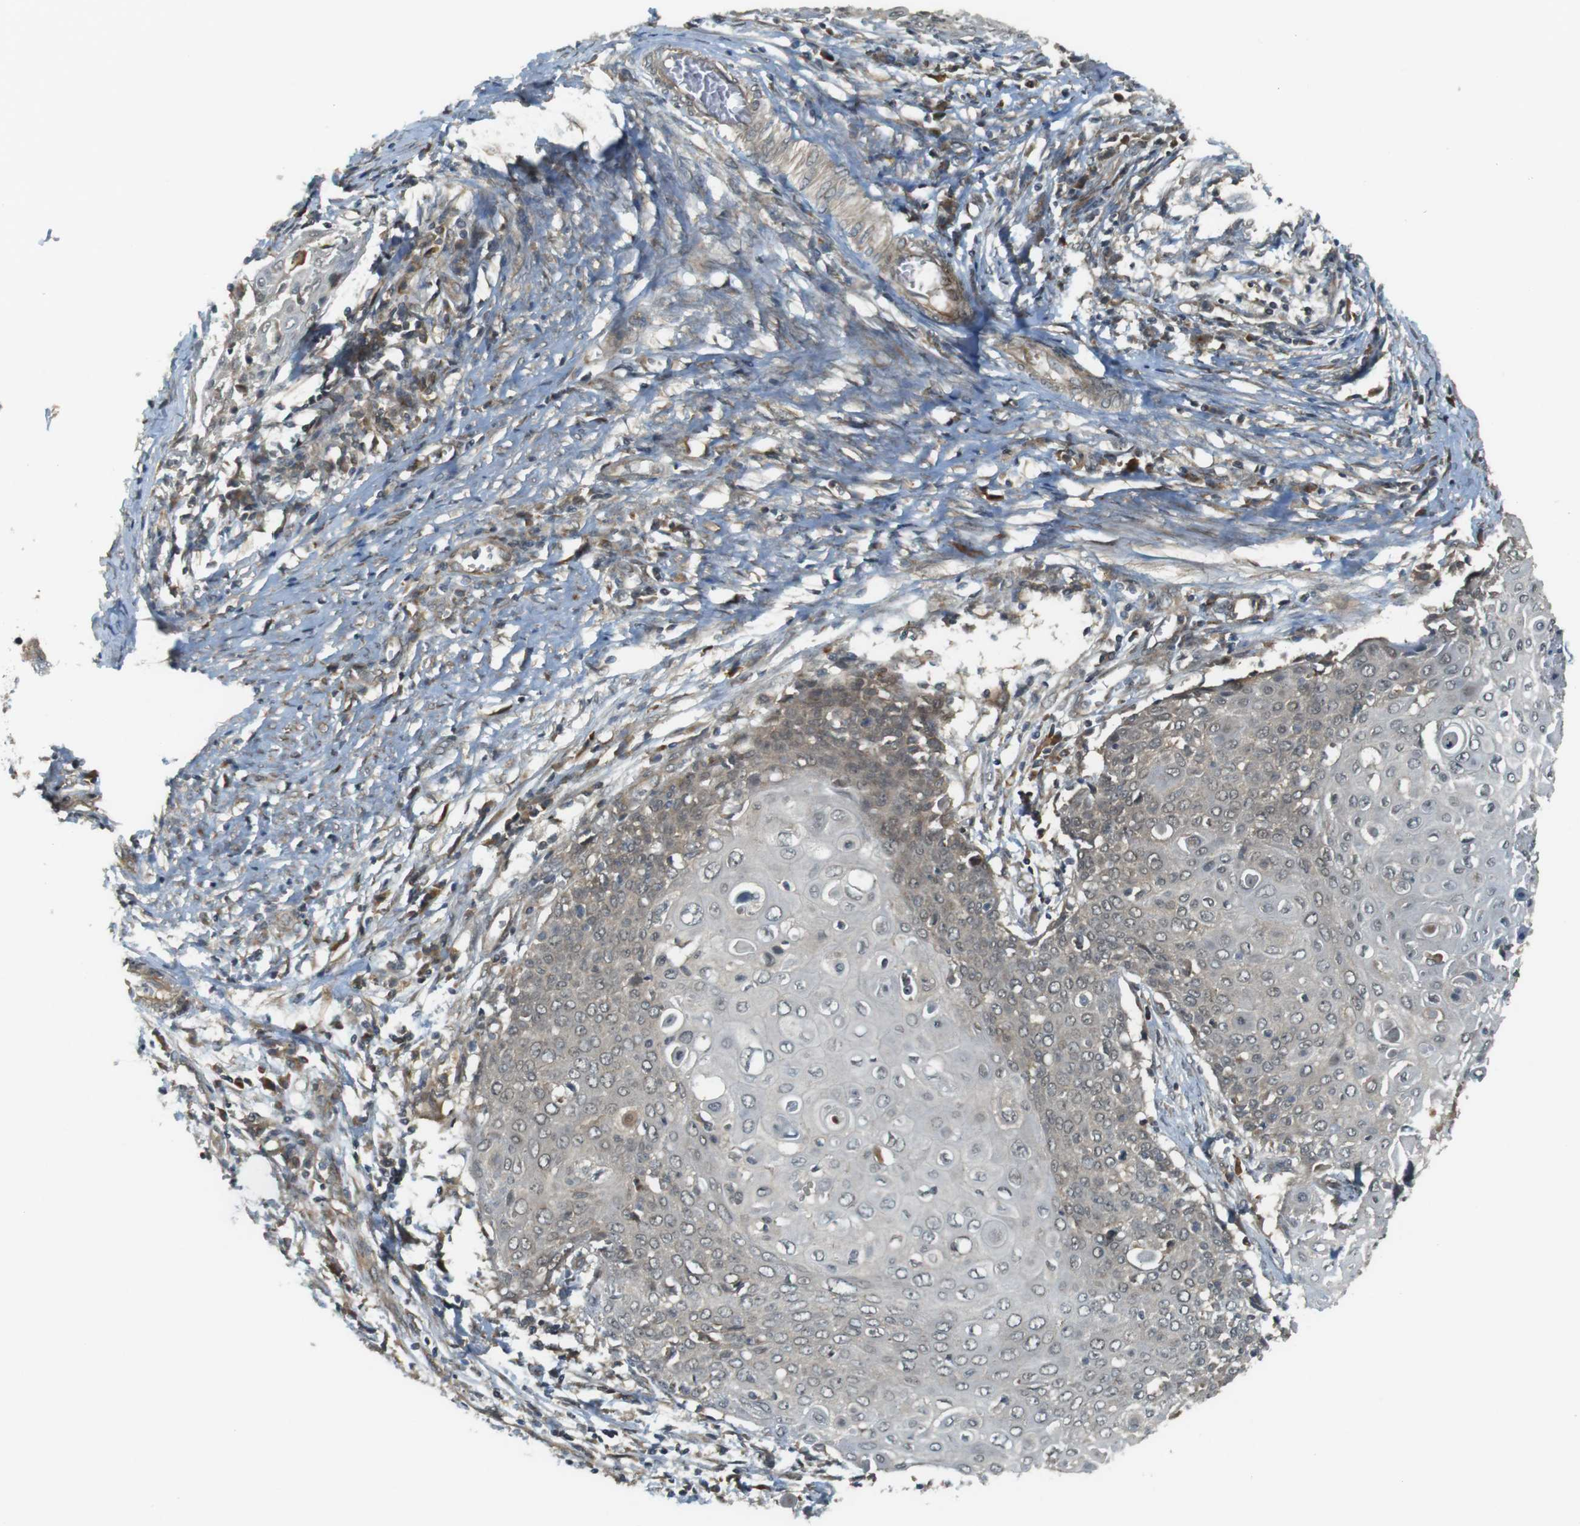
{"staining": {"intensity": "weak", "quantity": "<25%", "location": "cytoplasmic/membranous"}, "tissue": "cervical cancer", "cell_type": "Tumor cells", "image_type": "cancer", "snomed": [{"axis": "morphology", "description": "Squamous cell carcinoma, NOS"}, {"axis": "topography", "description": "Cervix"}], "caption": "An image of cervical cancer stained for a protein displays no brown staining in tumor cells. (DAB immunohistochemistry, high magnification).", "gene": "IFFO2", "patient": {"sex": "female", "age": 39}}